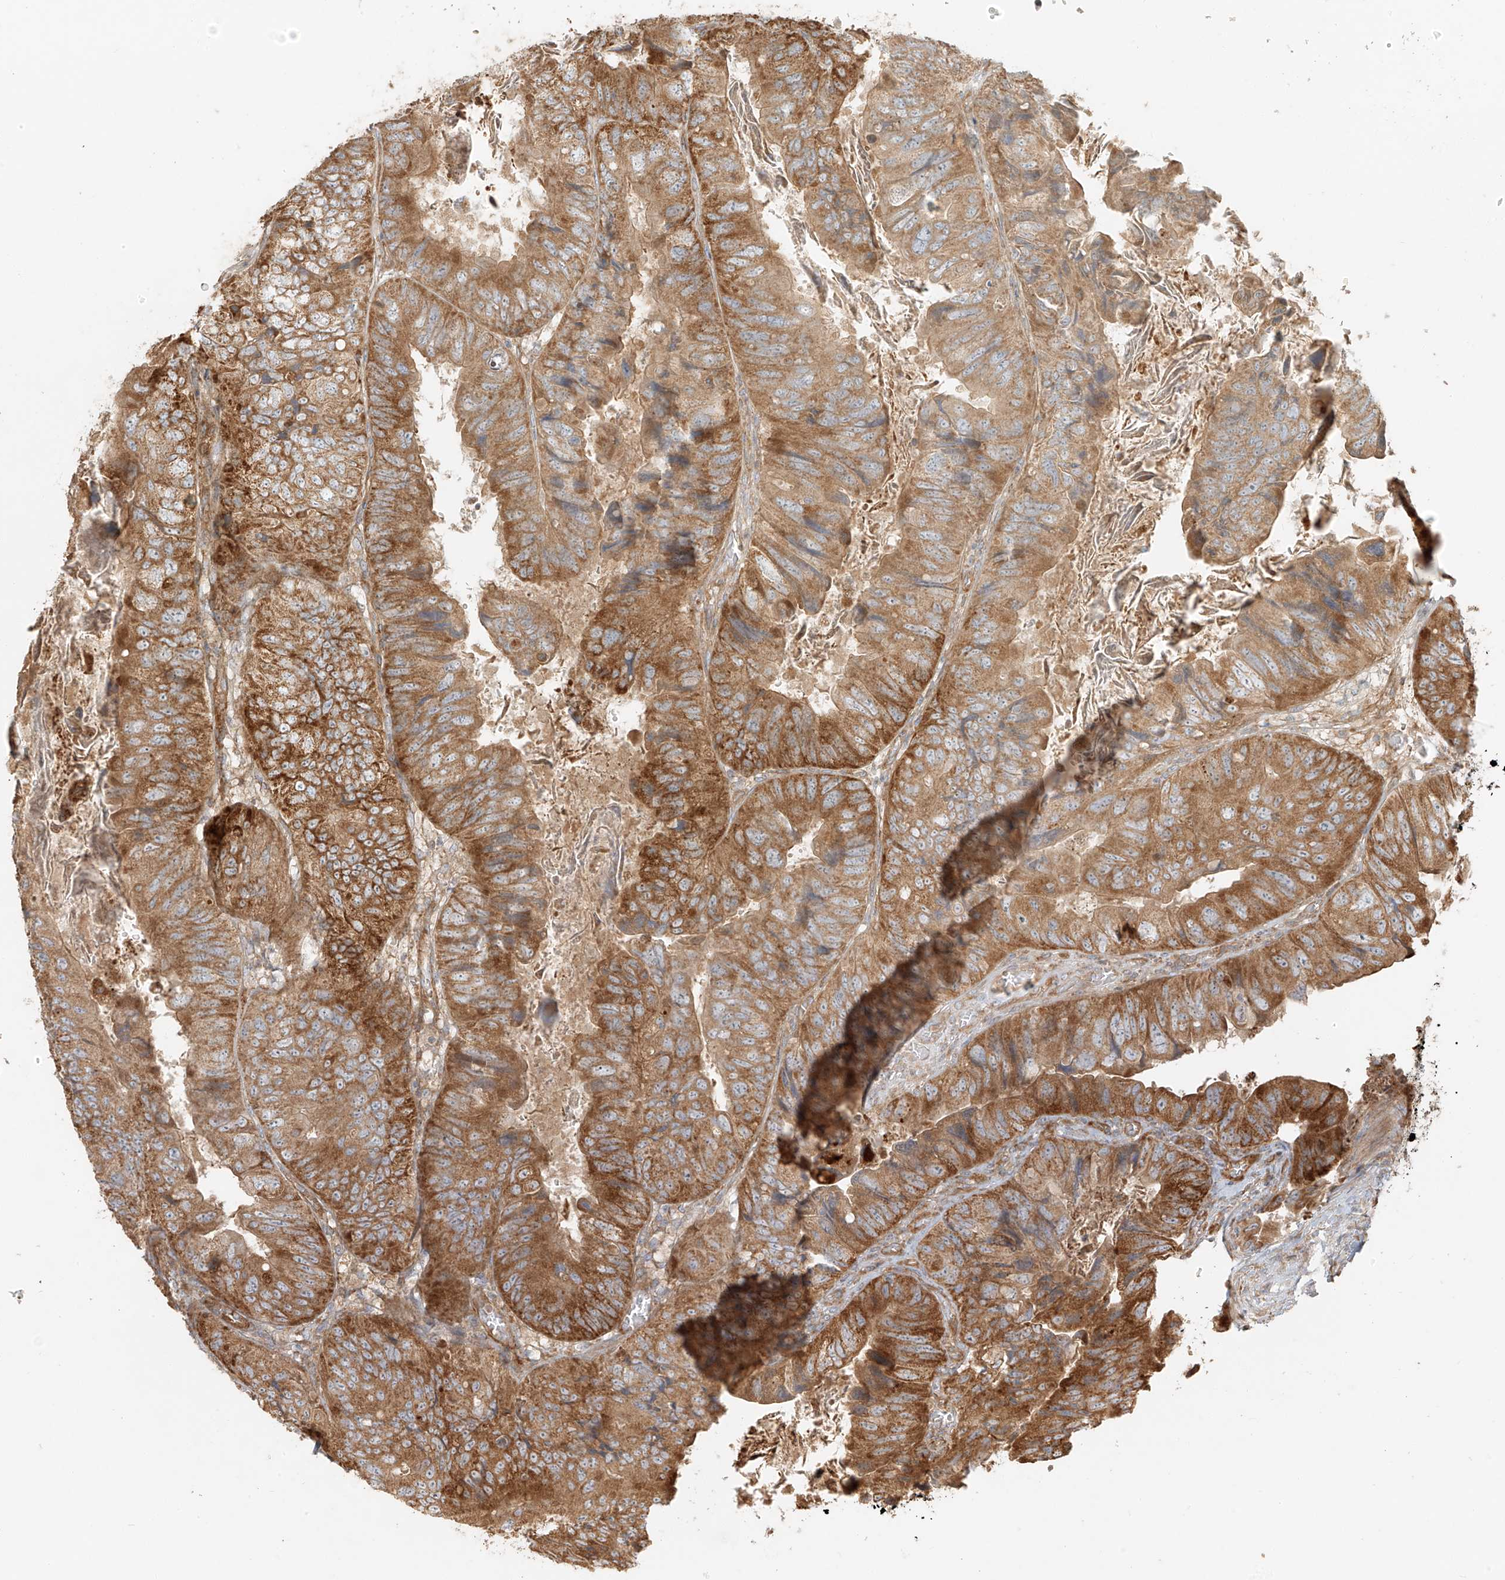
{"staining": {"intensity": "moderate", "quantity": ">75%", "location": "cytoplasmic/membranous"}, "tissue": "colorectal cancer", "cell_type": "Tumor cells", "image_type": "cancer", "snomed": [{"axis": "morphology", "description": "Adenocarcinoma, NOS"}, {"axis": "topography", "description": "Rectum"}], "caption": "Tumor cells exhibit moderate cytoplasmic/membranous expression in about >75% of cells in colorectal adenocarcinoma.", "gene": "MIPEP", "patient": {"sex": "male", "age": 63}}